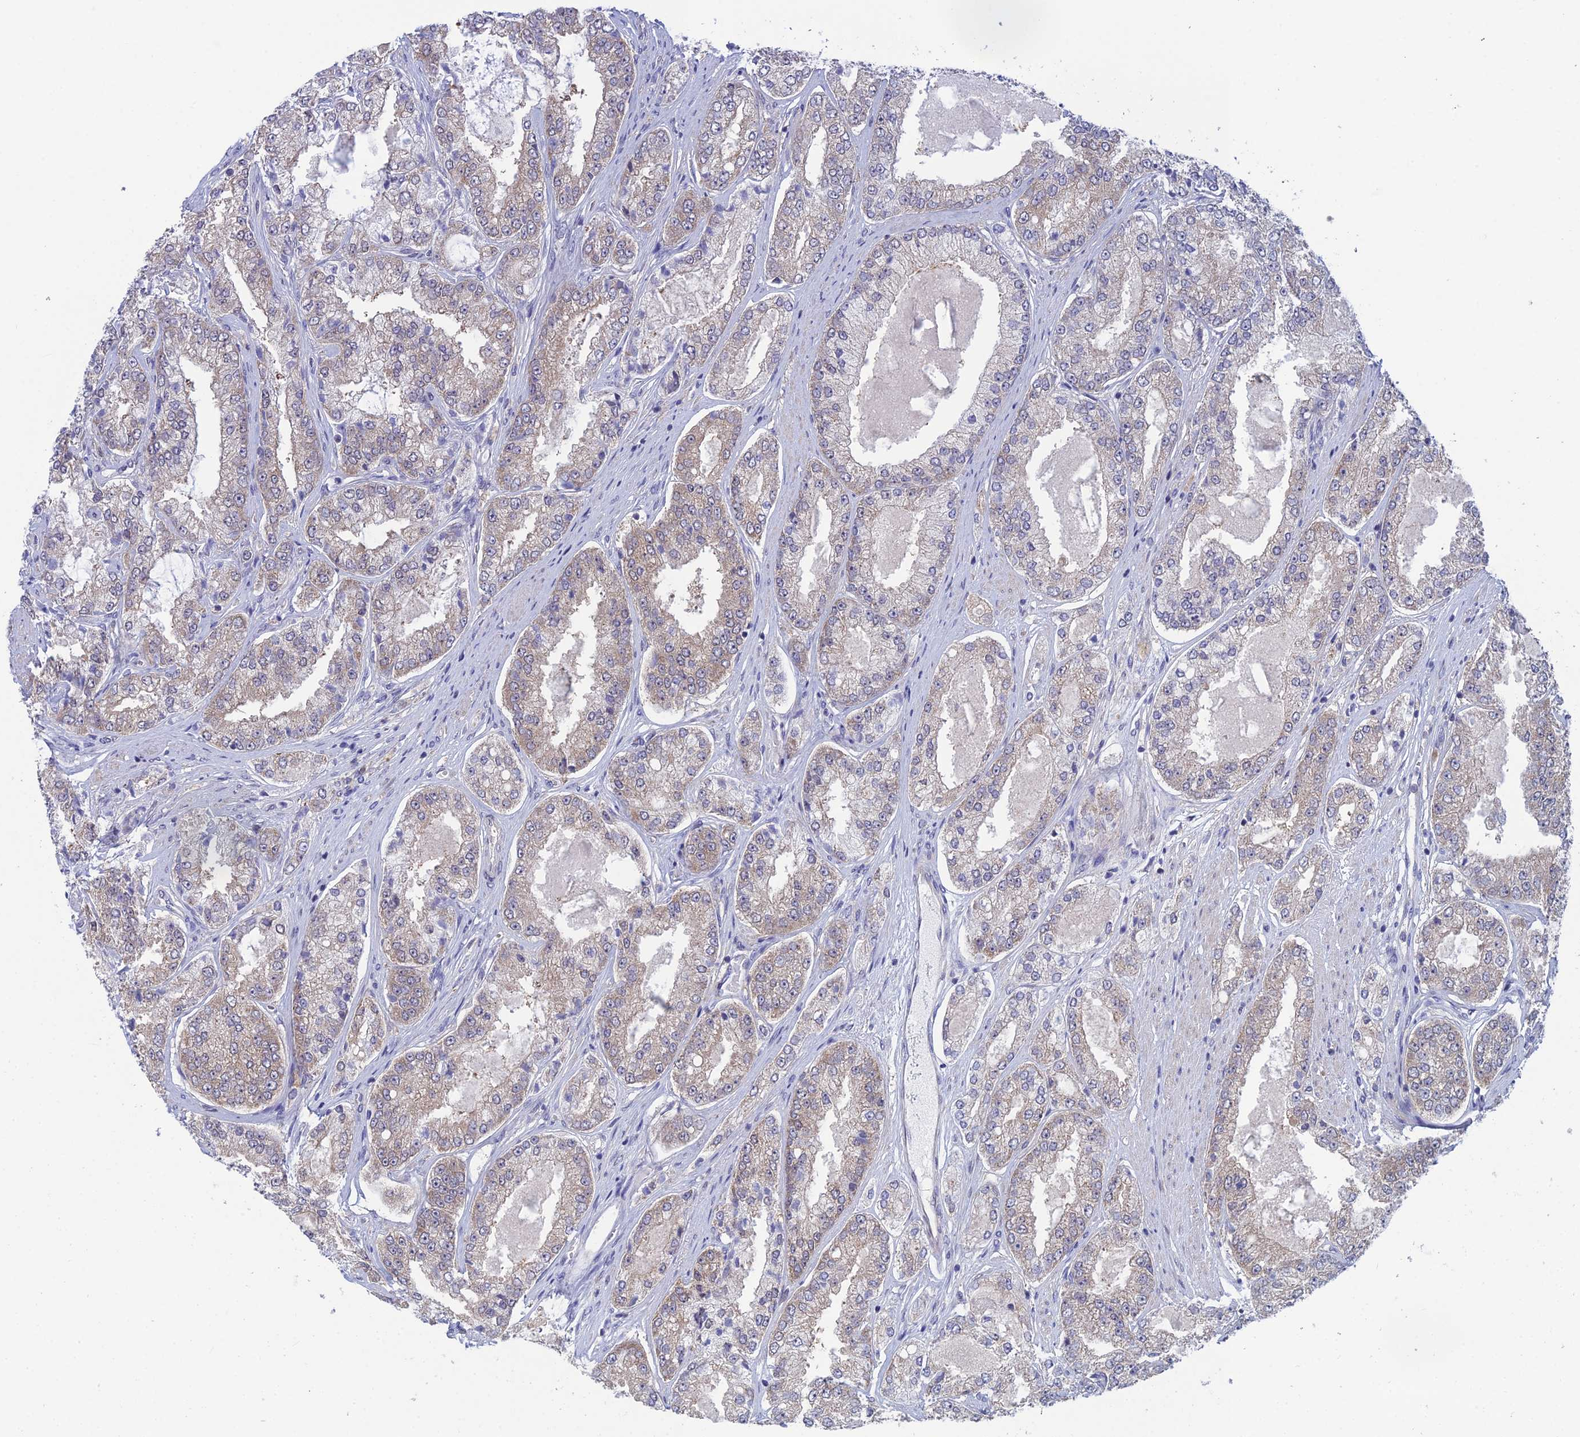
{"staining": {"intensity": "weak", "quantity": "<25%", "location": "cytoplasmic/membranous"}, "tissue": "prostate cancer", "cell_type": "Tumor cells", "image_type": "cancer", "snomed": [{"axis": "morphology", "description": "Adenocarcinoma, High grade"}, {"axis": "topography", "description": "Prostate"}], "caption": "A histopathology image of adenocarcinoma (high-grade) (prostate) stained for a protein demonstrates no brown staining in tumor cells.", "gene": "SRA1", "patient": {"sex": "male", "age": 71}}